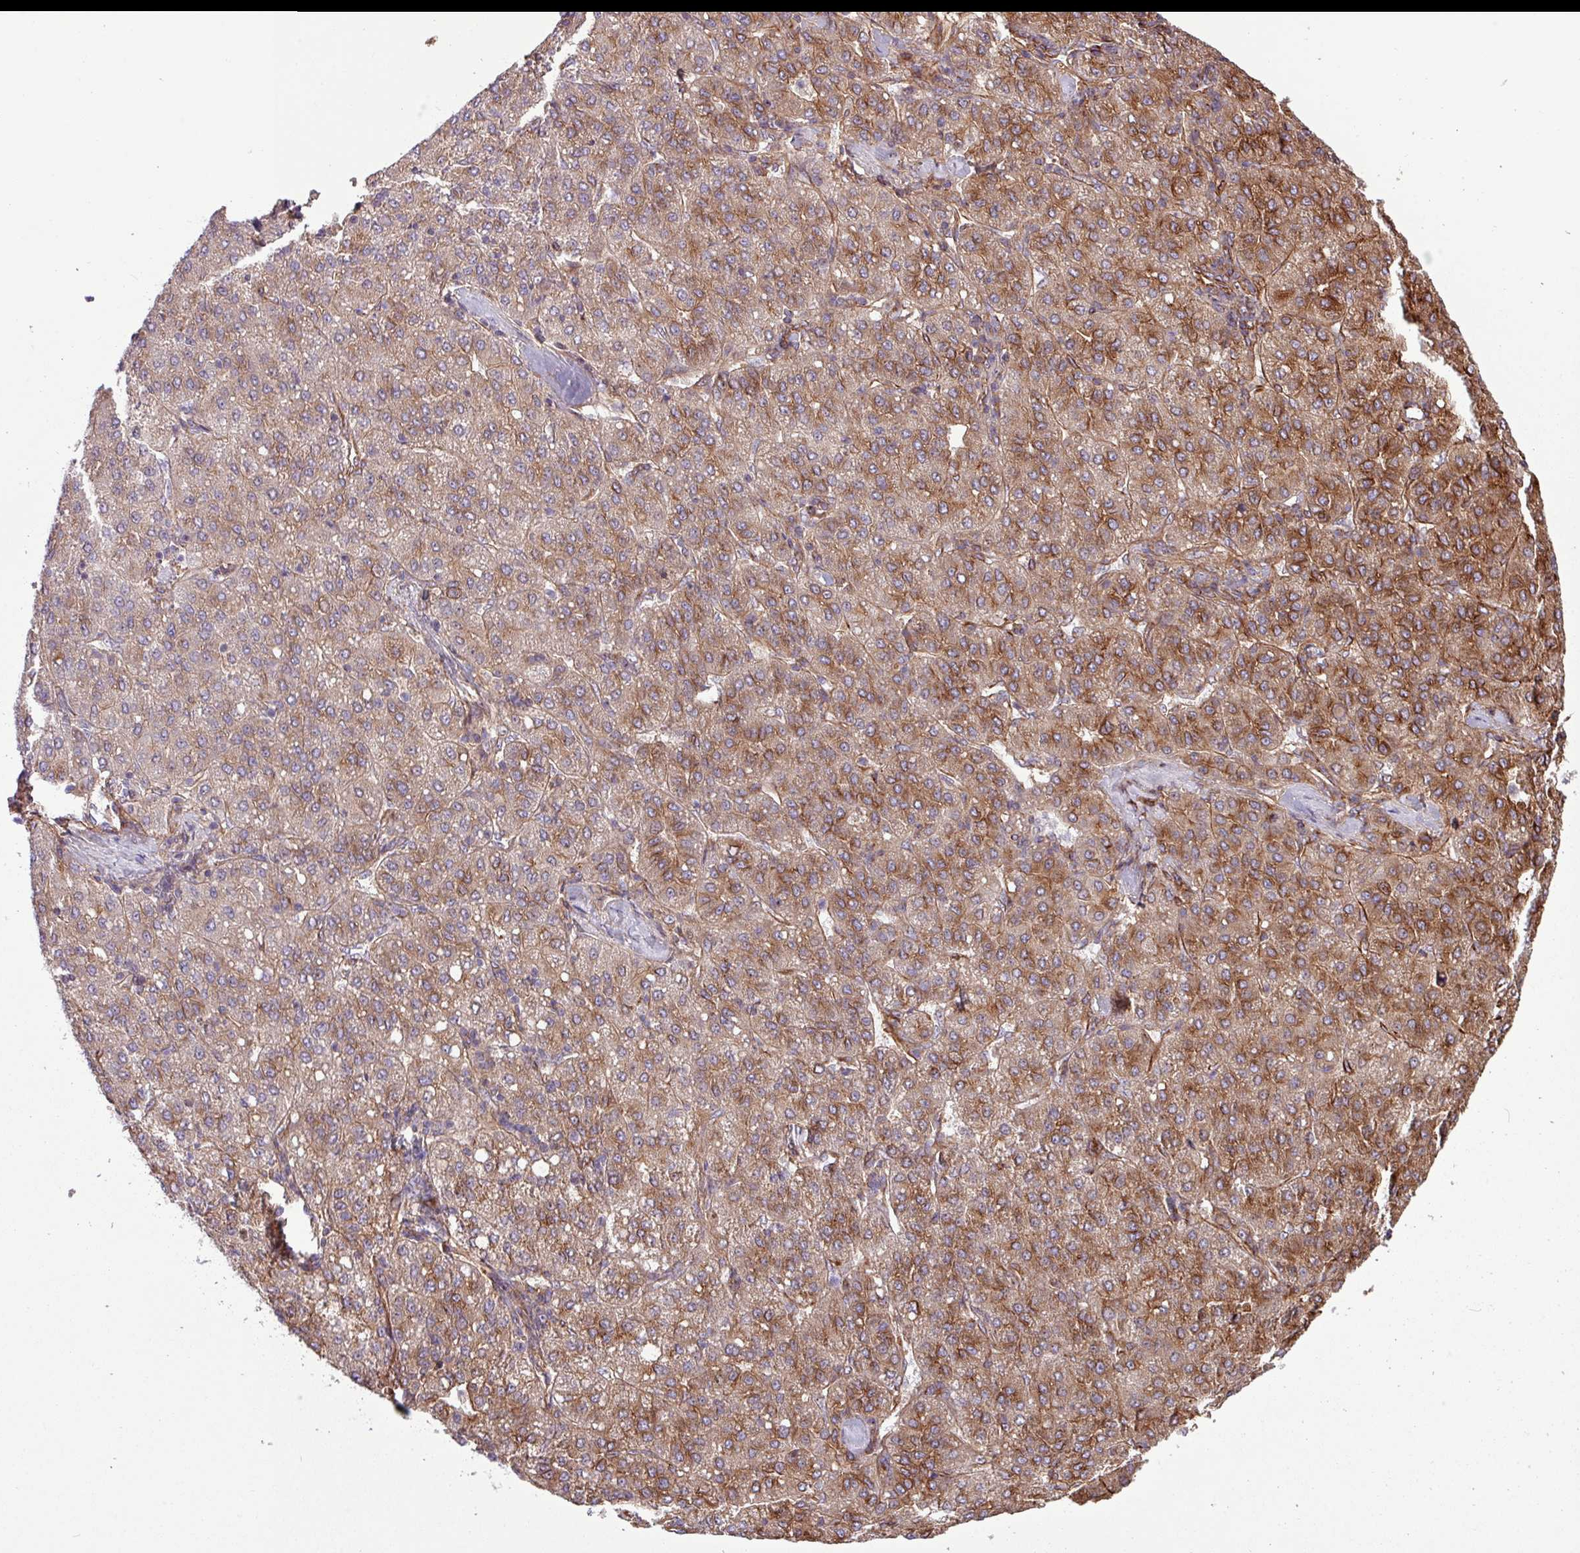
{"staining": {"intensity": "moderate", "quantity": "25%-75%", "location": "cytoplasmic/membranous"}, "tissue": "liver cancer", "cell_type": "Tumor cells", "image_type": "cancer", "snomed": [{"axis": "morphology", "description": "Carcinoma, Hepatocellular, NOS"}, {"axis": "topography", "description": "Liver"}], "caption": "High-magnification brightfield microscopy of liver hepatocellular carcinoma stained with DAB (brown) and counterstained with hematoxylin (blue). tumor cells exhibit moderate cytoplasmic/membranous expression is seen in approximately25%-75% of cells. (DAB (3,3'-diaminobenzidine) IHC with brightfield microscopy, high magnification).", "gene": "ZNF300", "patient": {"sex": "male", "age": 65}}